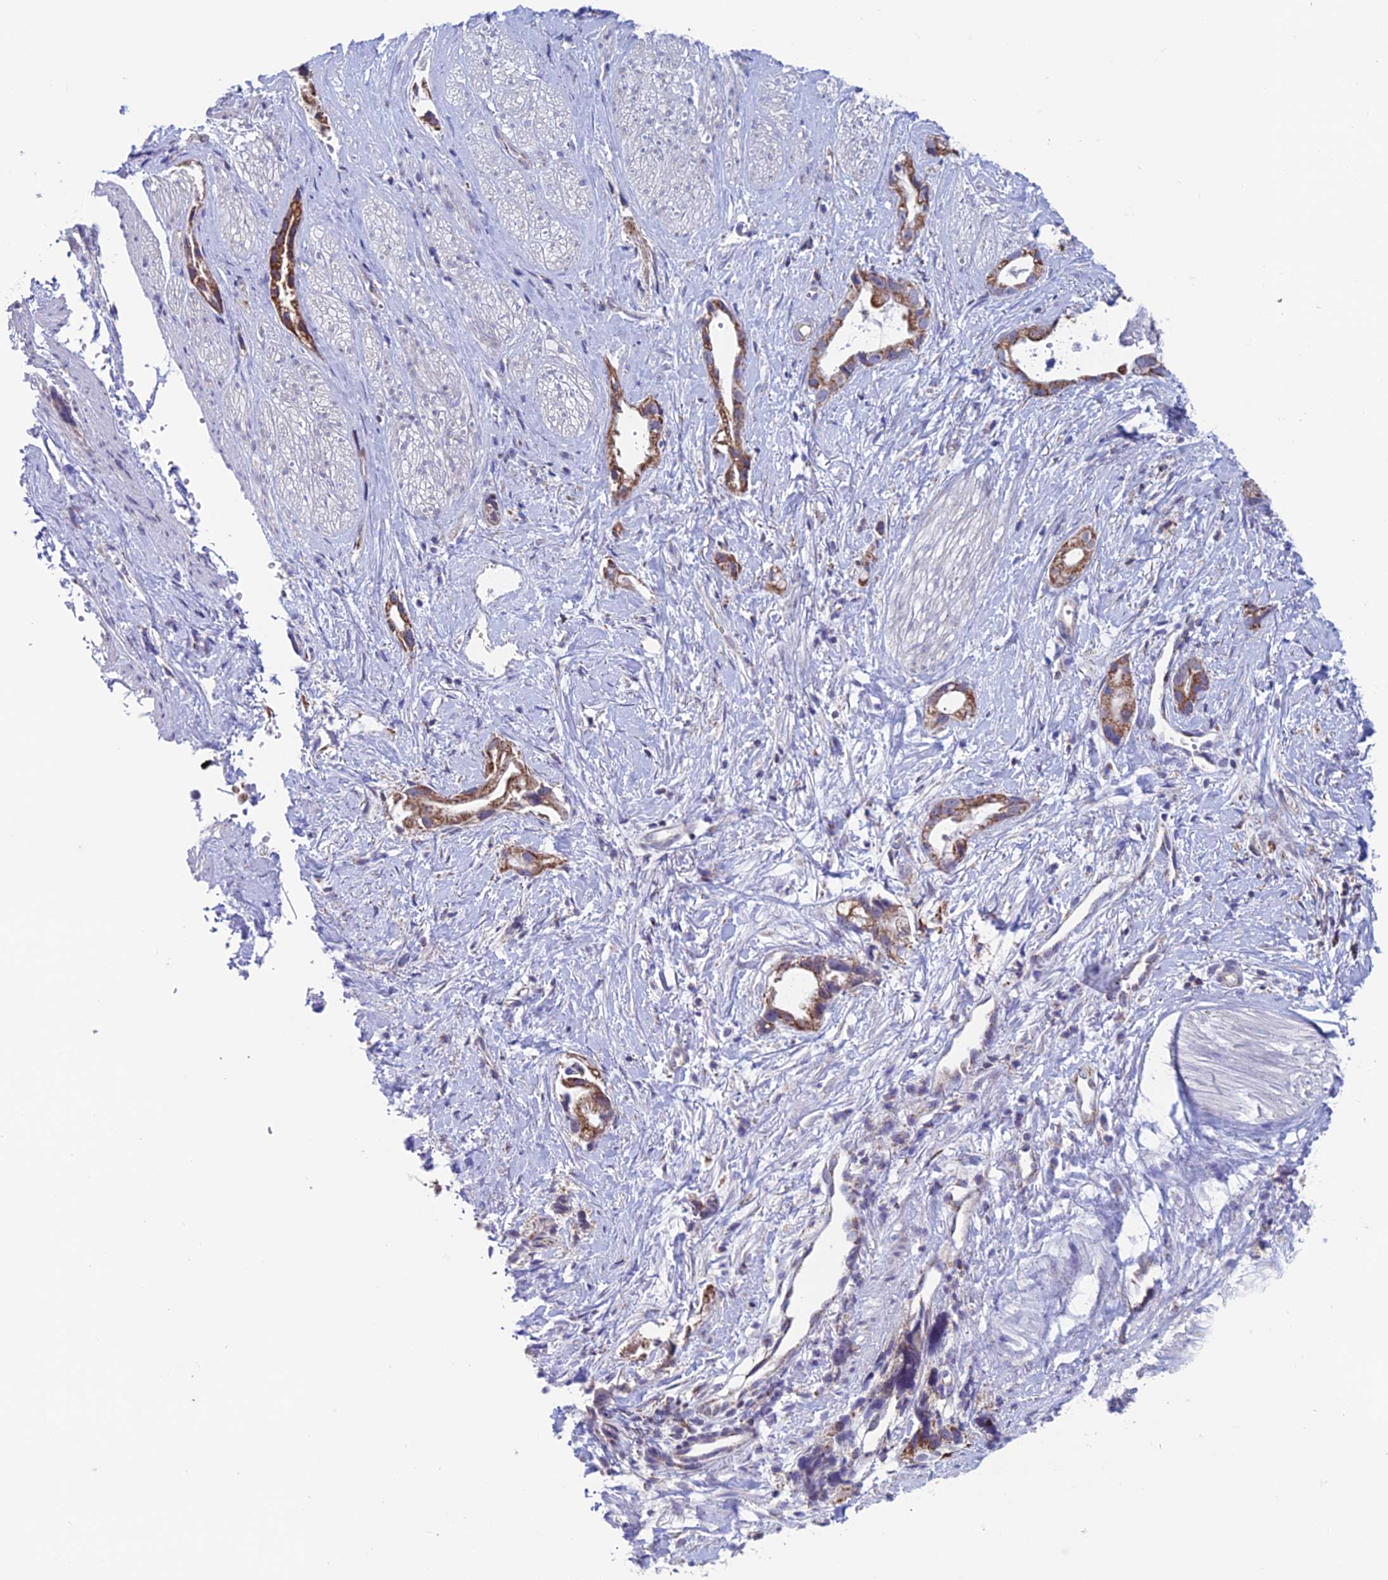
{"staining": {"intensity": "moderate", "quantity": ">75%", "location": "cytoplasmic/membranous"}, "tissue": "stomach cancer", "cell_type": "Tumor cells", "image_type": "cancer", "snomed": [{"axis": "morphology", "description": "Adenocarcinoma, NOS"}, {"axis": "topography", "description": "Stomach"}], "caption": "Stomach cancer (adenocarcinoma) tissue exhibits moderate cytoplasmic/membranous staining in about >75% of tumor cells The protein of interest is shown in brown color, while the nuclei are stained blue.", "gene": "ZNG1B", "patient": {"sex": "male", "age": 55}}